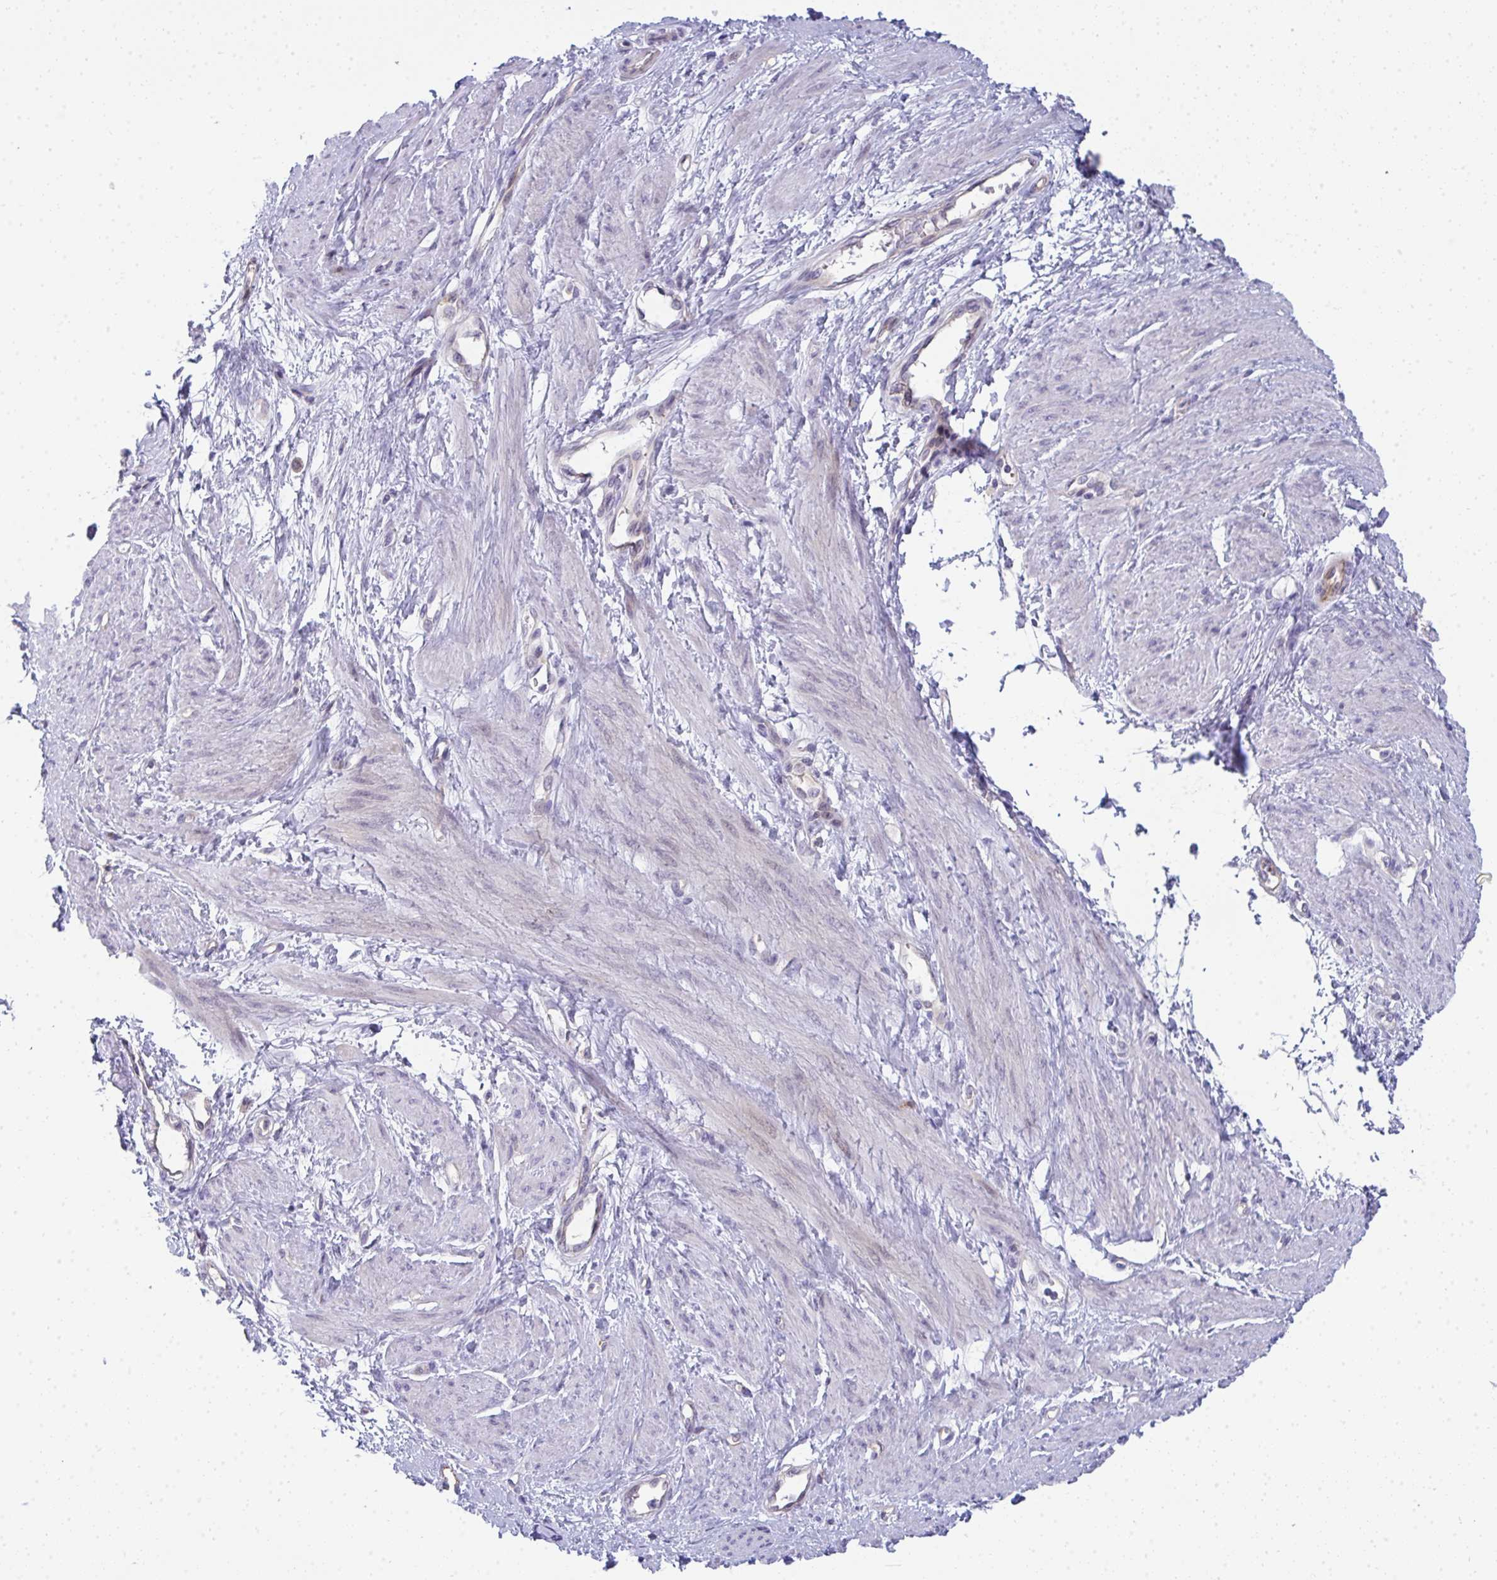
{"staining": {"intensity": "negative", "quantity": "none", "location": "none"}, "tissue": "smooth muscle", "cell_type": "Smooth muscle cells", "image_type": "normal", "snomed": [{"axis": "morphology", "description": "Normal tissue, NOS"}, {"axis": "topography", "description": "Smooth muscle"}, {"axis": "topography", "description": "Uterus"}], "caption": "The micrograph shows no significant positivity in smooth muscle cells of smooth muscle. (DAB (3,3'-diaminobenzidine) immunohistochemistry visualized using brightfield microscopy, high magnification).", "gene": "TMEM82", "patient": {"sex": "female", "age": 39}}